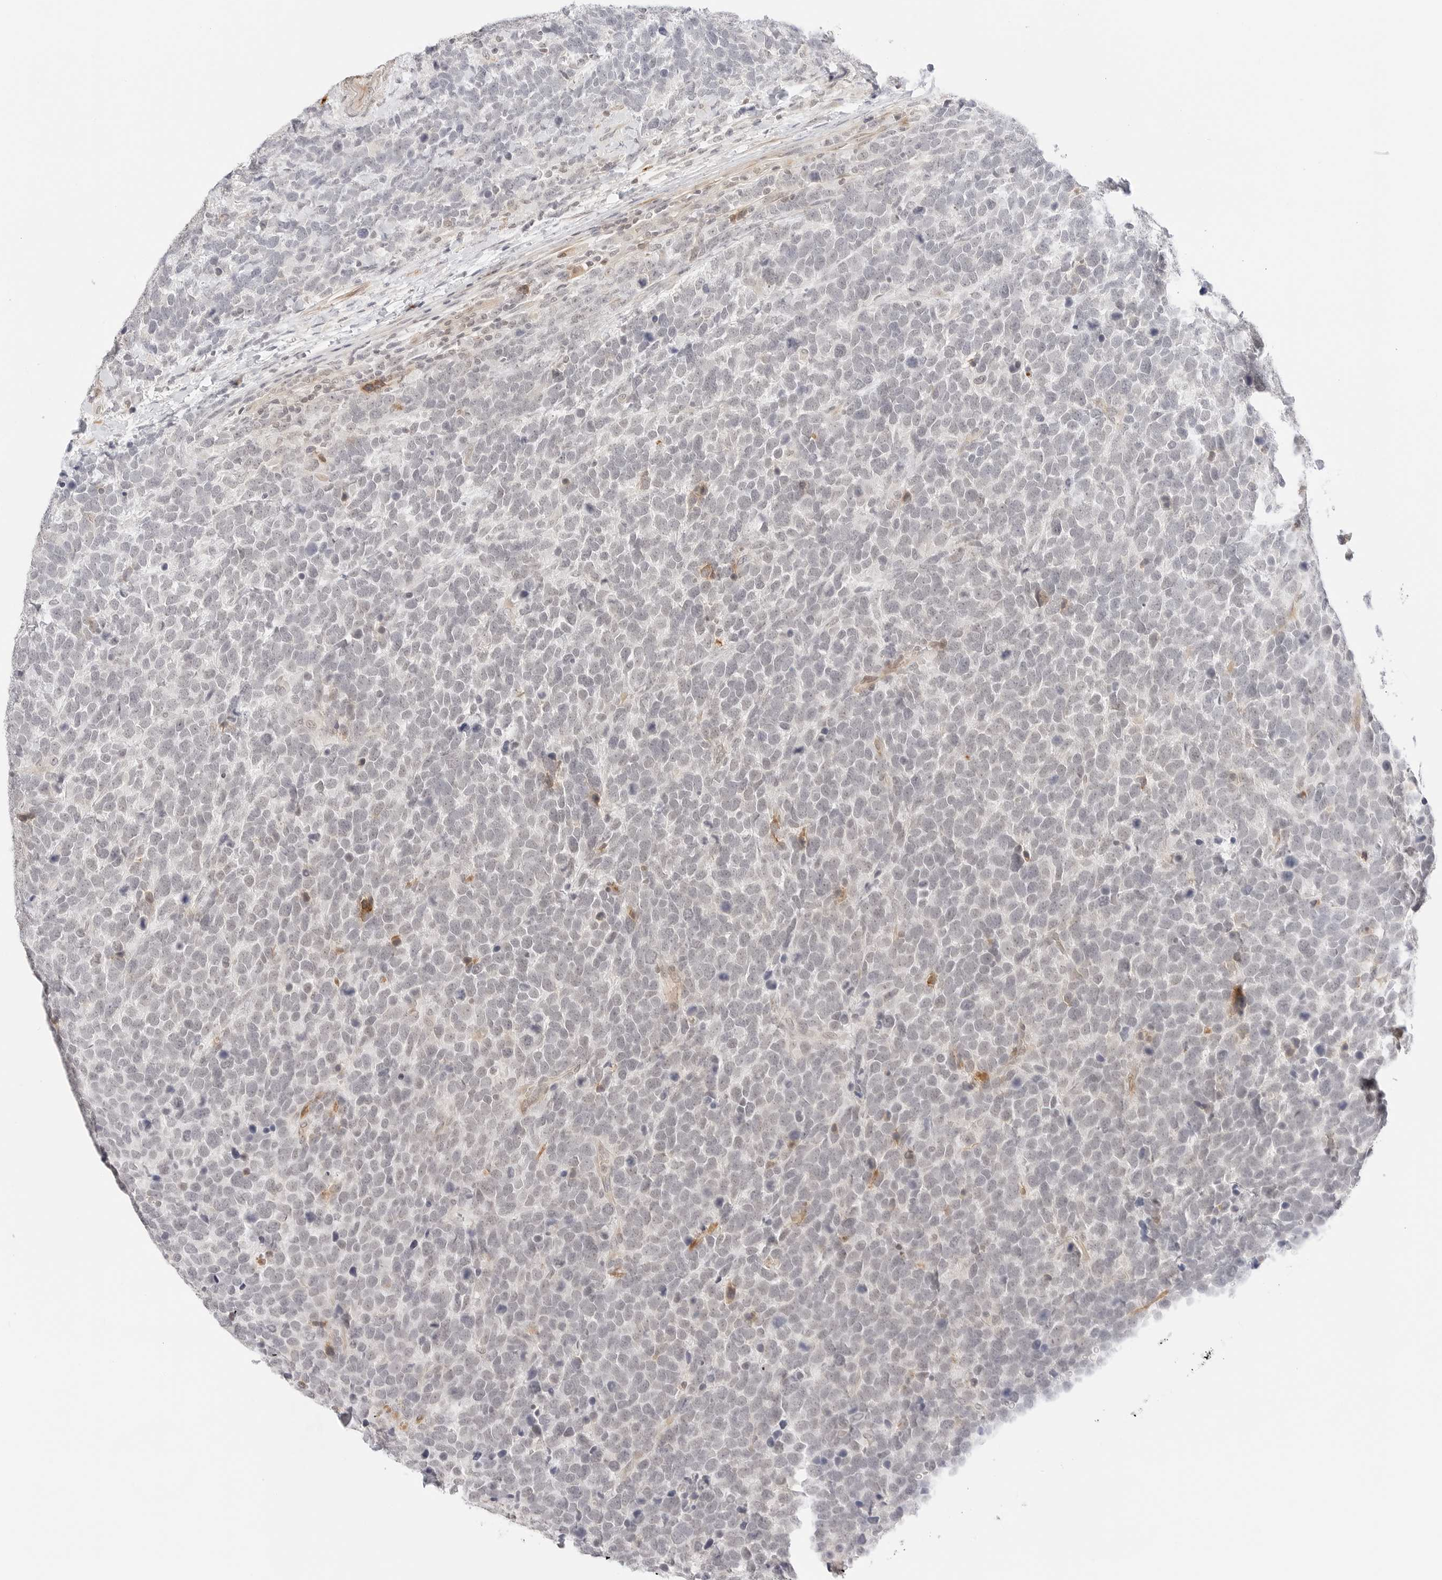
{"staining": {"intensity": "weak", "quantity": "<25%", "location": "nuclear"}, "tissue": "urothelial cancer", "cell_type": "Tumor cells", "image_type": "cancer", "snomed": [{"axis": "morphology", "description": "Urothelial carcinoma, High grade"}, {"axis": "topography", "description": "Urinary bladder"}], "caption": "IHC photomicrograph of neoplastic tissue: human urothelial cancer stained with DAB (3,3'-diaminobenzidine) exhibits no significant protein expression in tumor cells. (Stains: DAB immunohistochemistry (IHC) with hematoxylin counter stain, Microscopy: brightfield microscopy at high magnification).", "gene": "TEKT2", "patient": {"sex": "female", "age": 82}}